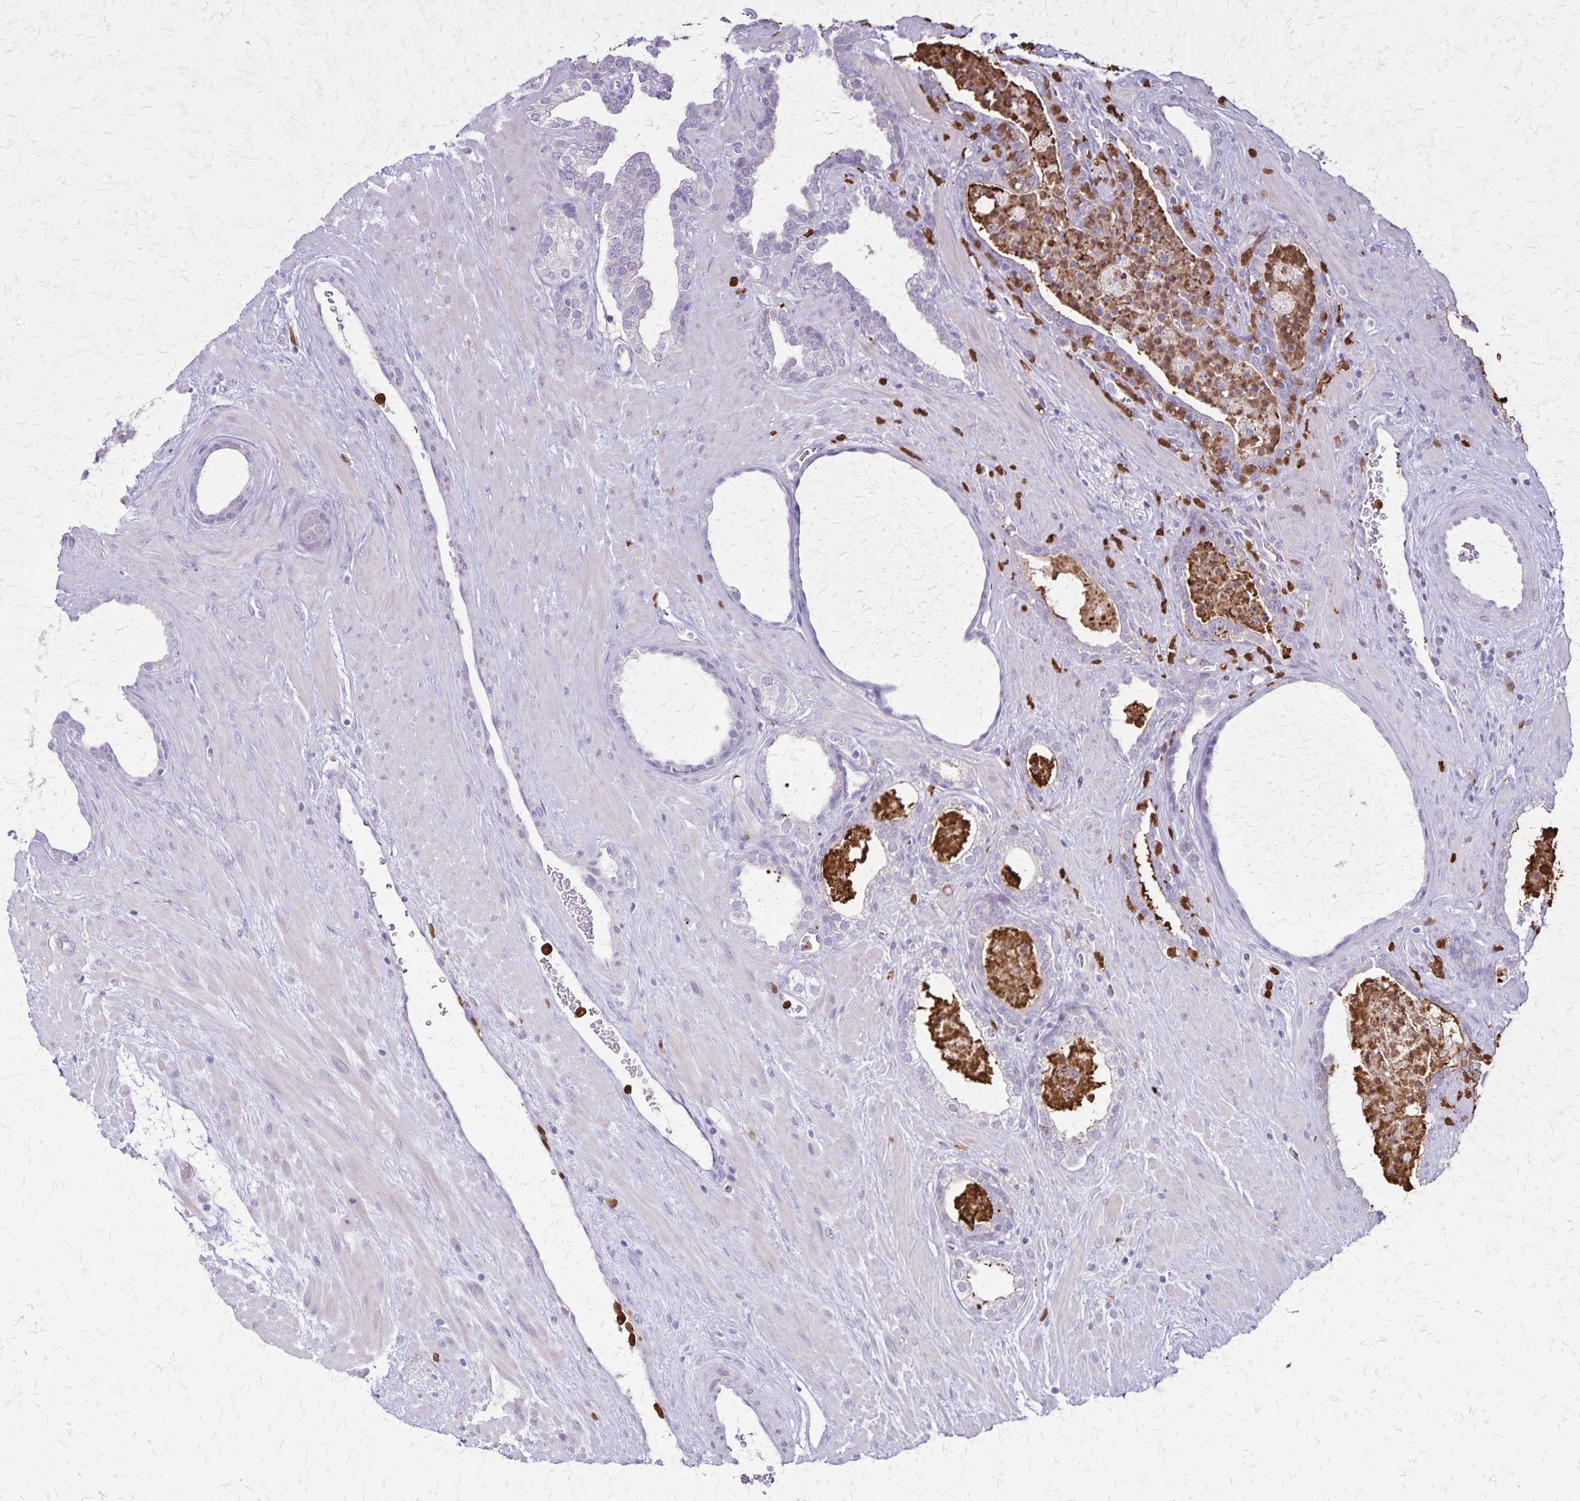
{"staining": {"intensity": "negative", "quantity": "none", "location": "none"}, "tissue": "prostate cancer", "cell_type": "Tumor cells", "image_type": "cancer", "snomed": [{"axis": "morphology", "description": "Adenocarcinoma, Low grade"}, {"axis": "topography", "description": "Prostate"}], "caption": "Prostate low-grade adenocarcinoma was stained to show a protein in brown. There is no significant positivity in tumor cells.", "gene": "ULBP3", "patient": {"sex": "male", "age": 62}}